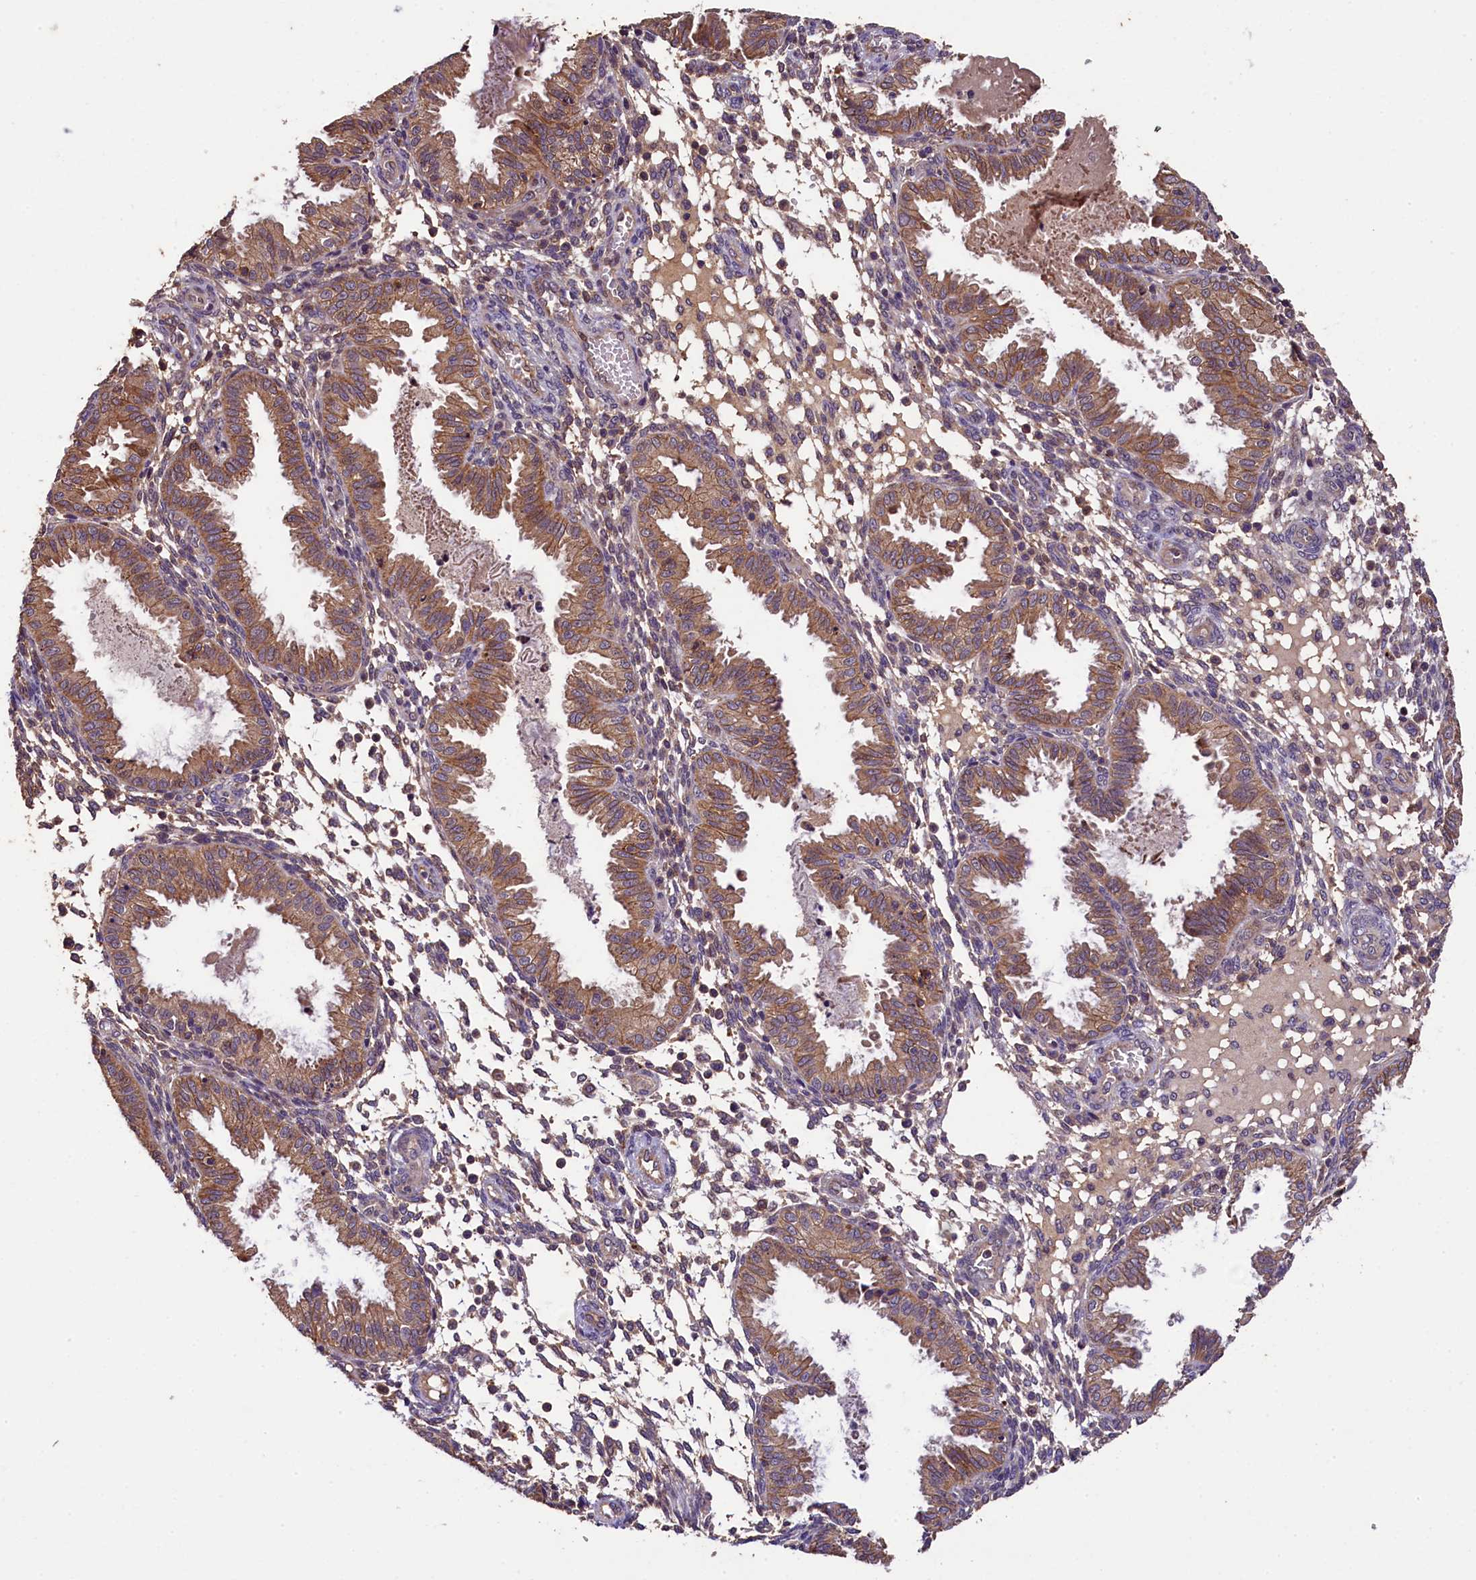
{"staining": {"intensity": "negative", "quantity": "none", "location": "none"}, "tissue": "endometrium", "cell_type": "Cells in endometrial stroma", "image_type": "normal", "snomed": [{"axis": "morphology", "description": "Normal tissue, NOS"}, {"axis": "topography", "description": "Endometrium"}], "caption": "Cells in endometrial stroma are negative for brown protein staining in unremarkable endometrium. (Brightfield microscopy of DAB (3,3'-diaminobenzidine) IHC at high magnification).", "gene": "PLXNB1", "patient": {"sex": "female", "age": 33}}